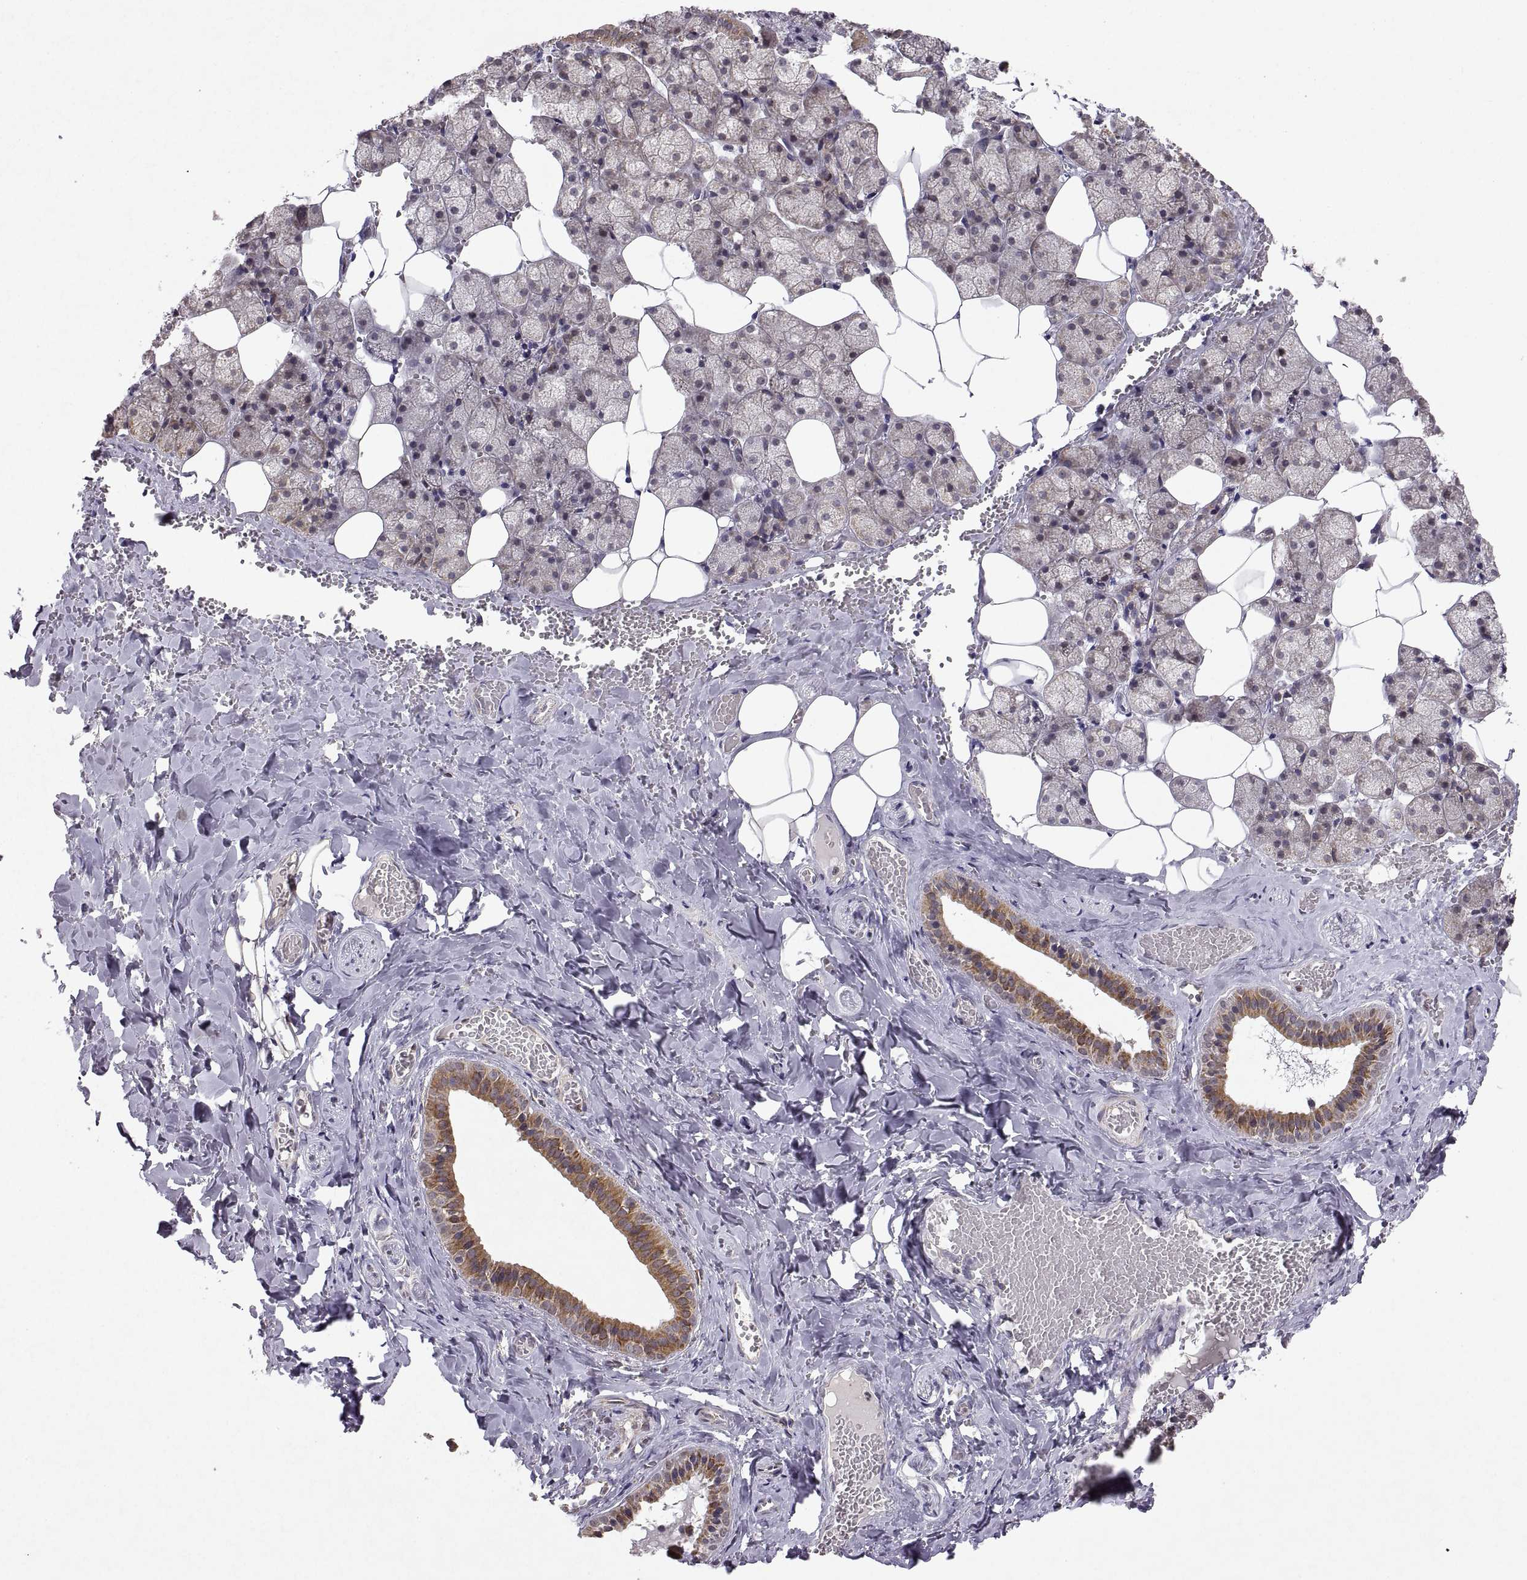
{"staining": {"intensity": "moderate", "quantity": "25%-75%", "location": "cytoplasmic/membranous"}, "tissue": "salivary gland", "cell_type": "Glandular cells", "image_type": "normal", "snomed": [{"axis": "morphology", "description": "Normal tissue, NOS"}, {"axis": "topography", "description": "Salivary gland"}], "caption": "The image shows staining of unremarkable salivary gland, revealing moderate cytoplasmic/membranous protein expression (brown color) within glandular cells.", "gene": "MANBAL", "patient": {"sex": "male", "age": 38}}